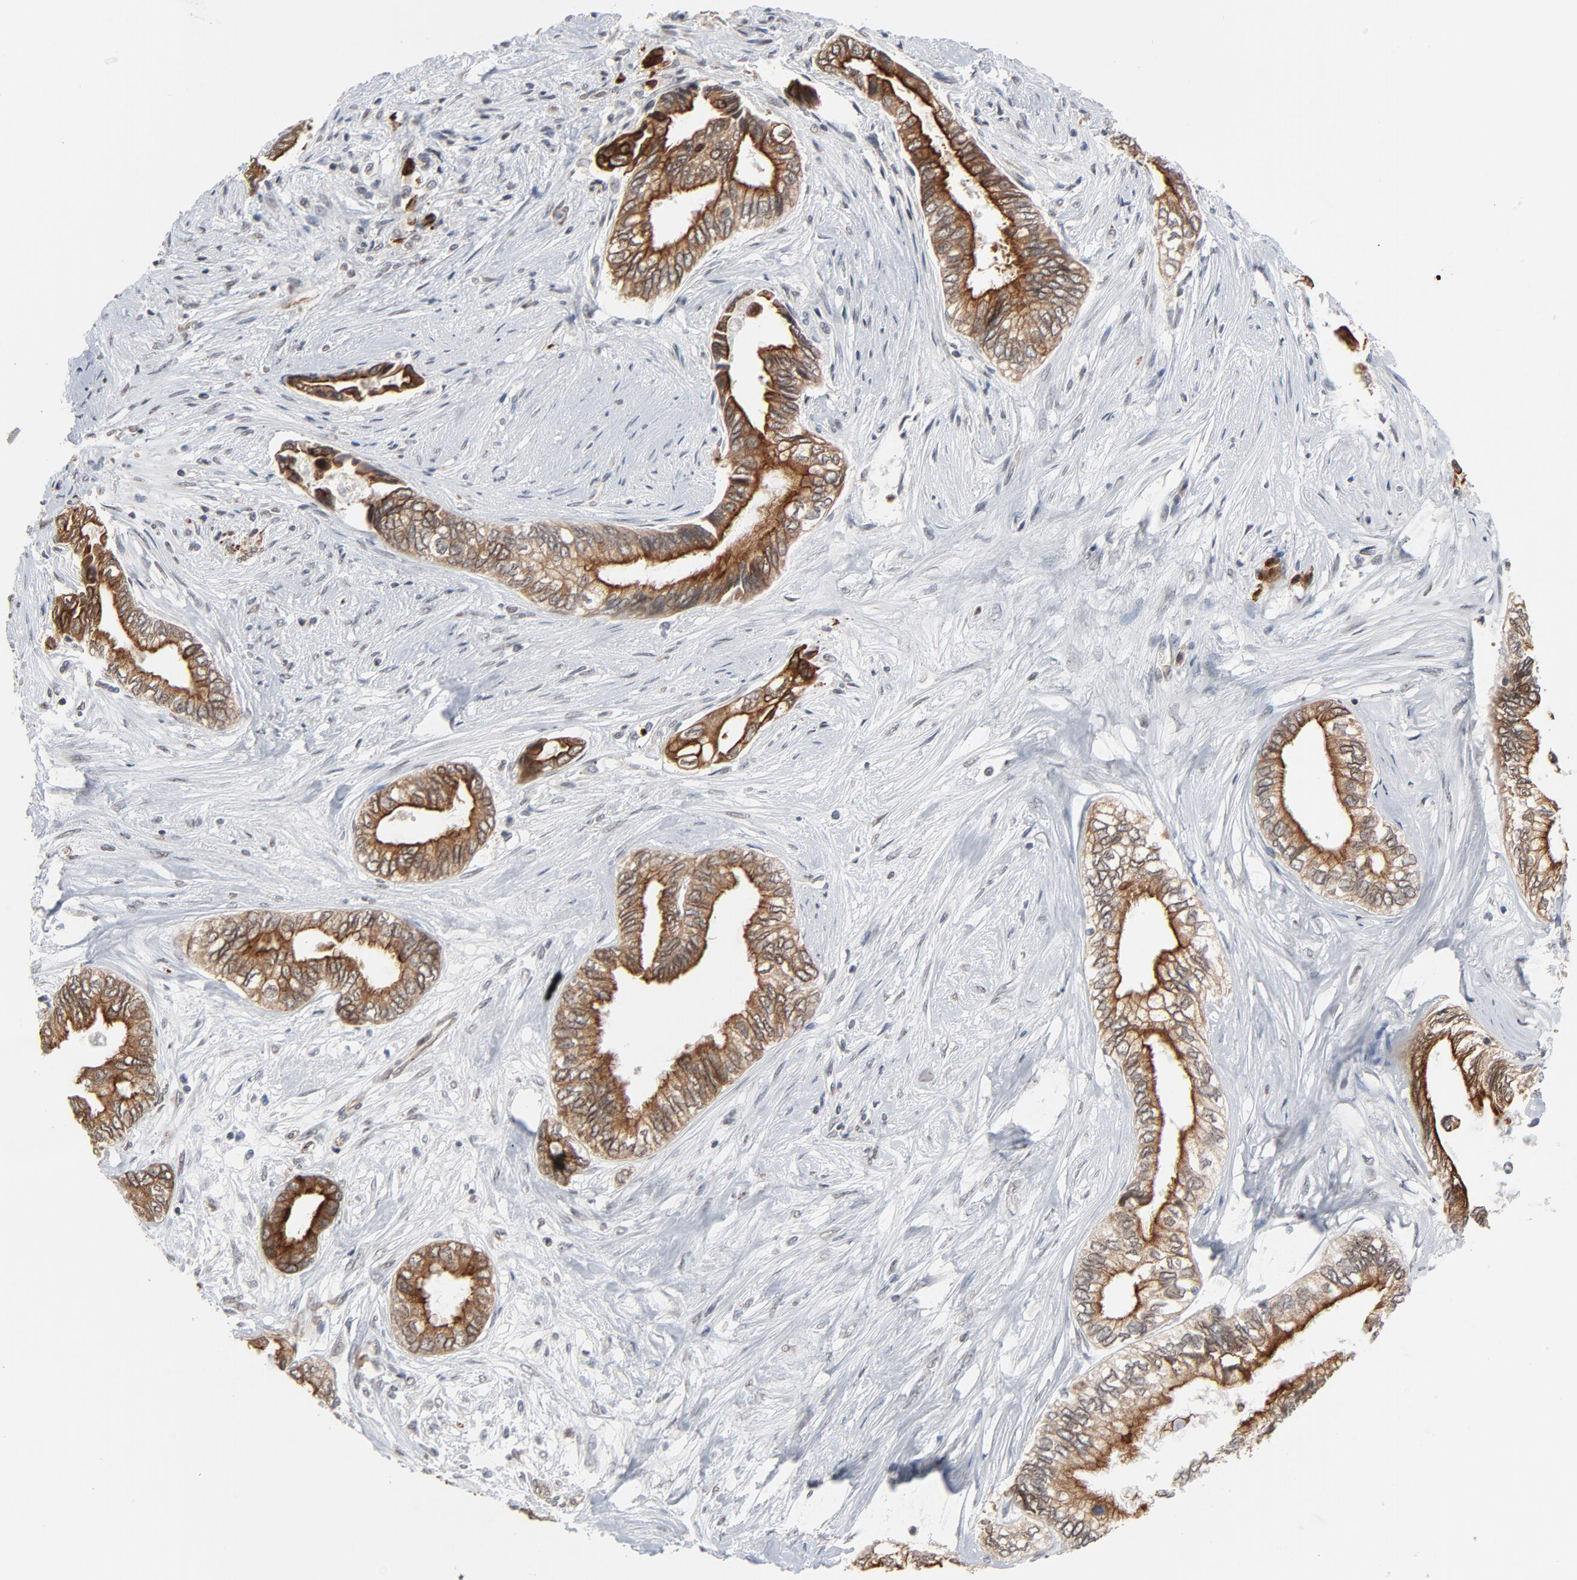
{"staining": {"intensity": "strong", "quantity": ">75%", "location": "cytoplasmic/membranous"}, "tissue": "pancreatic cancer", "cell_type": "Tumor cells", "image_type": "cancer", "snomed": [{"axis": "morphology", "description": "Adenocarcinoma, NOS"}, {"axis": "topography", "description": "Pancreas"}], "caption": "Adenocarcinoma (pancreatic) stained for a protein (brown) exhibits strong cytoplasmic/membranous positive staining in about >75% of tumor cells.", "gene": "ITPR3", "patient": {"sex": "female", "age": 66}}